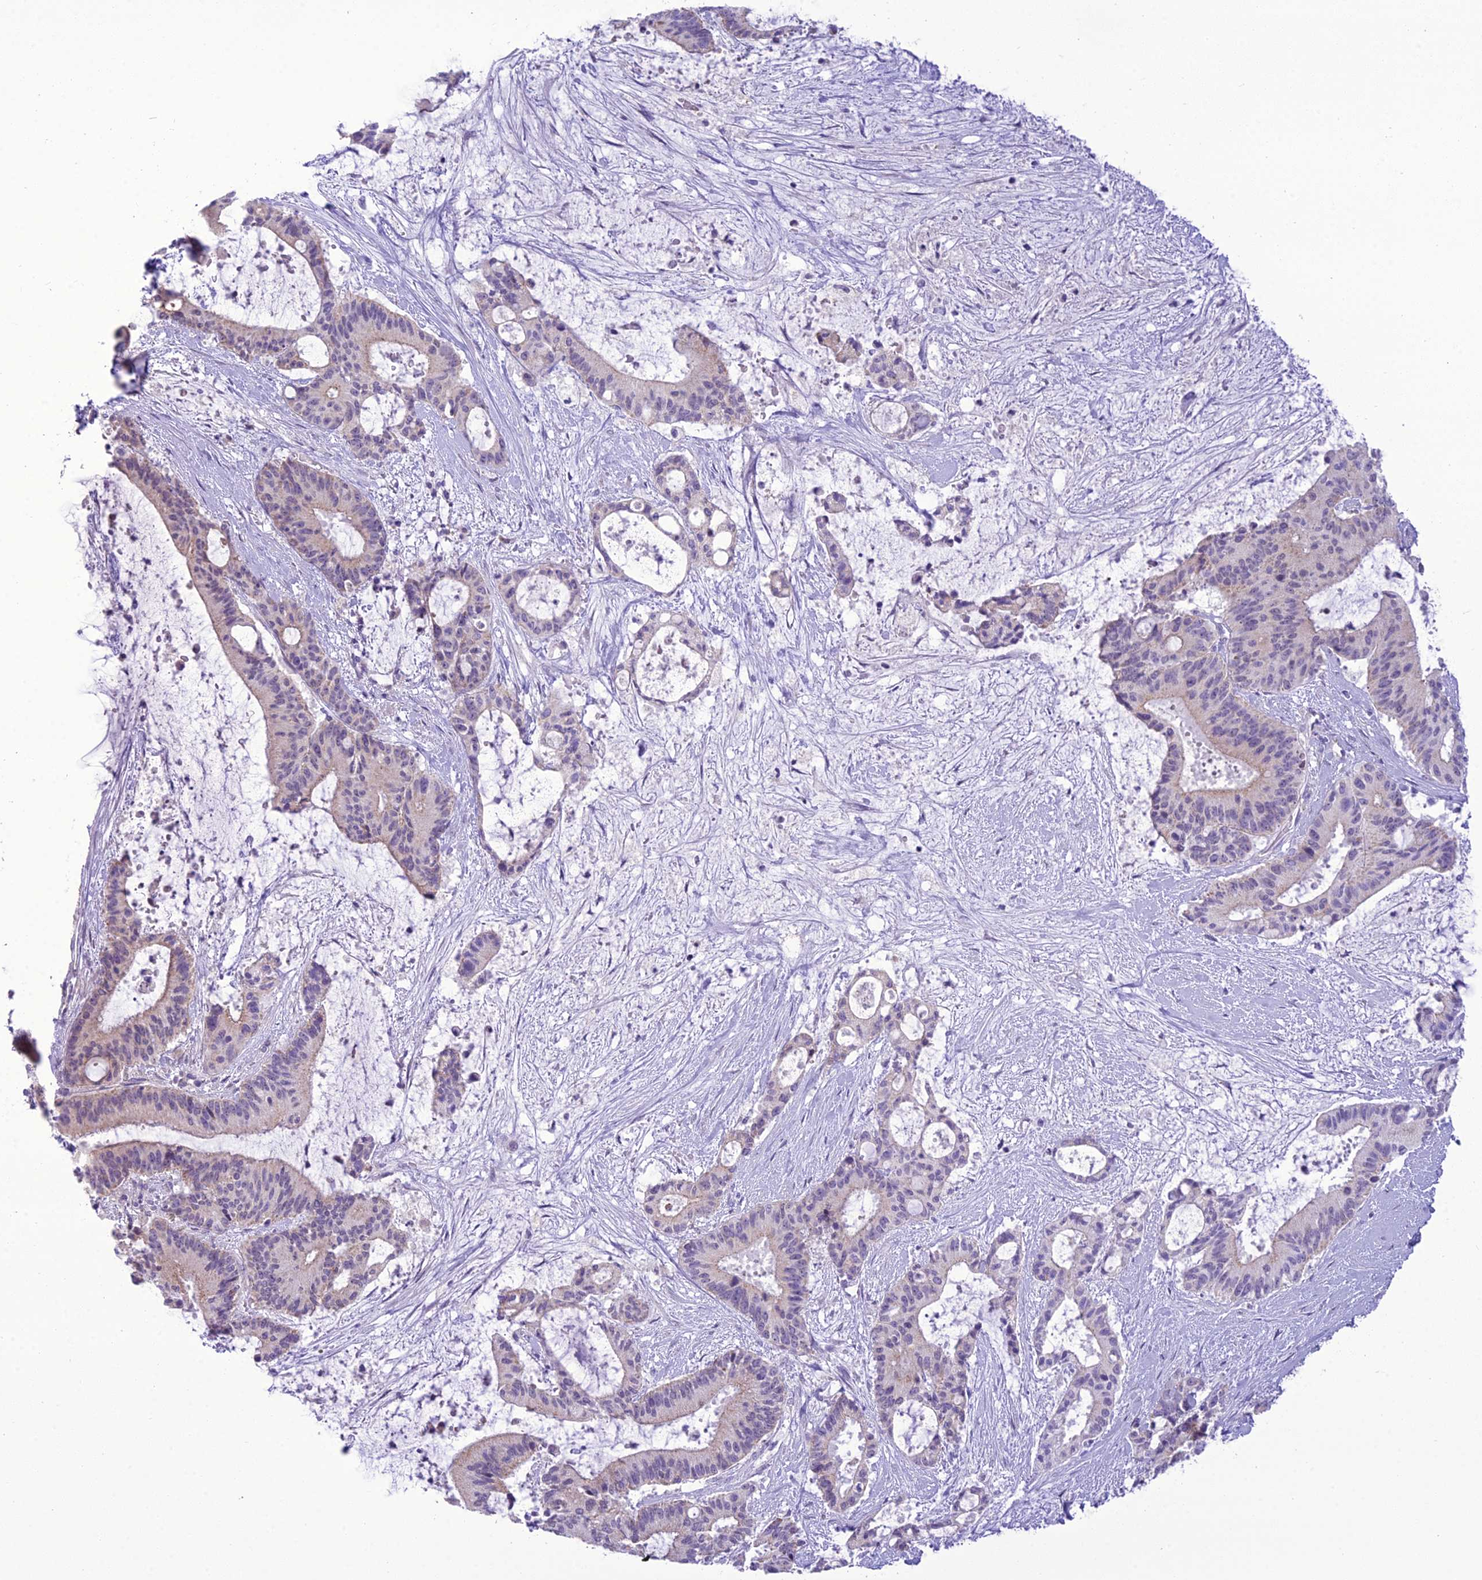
{"staining": {"intensity": "negative", "quantity": "none", "location": "none"}, "tissue": "liver cancer", "cell_type": "Tumor cells", "image_type": "cancer", "snomed": [{"axis": "morphology", "description": "Normal tissue, NOS"}, {"axis": "morphology", "description": "Cholangiocarcinoma"}, {"axis": "topography", "description": "Liver"}, {"axis": "topography", "description": "Peripheral nerve tissue"}], "caption": "Immunohistochemistry micrograph of human liver cancer (cholangiocarcinoma) stained for a protein (brown), which displays no expression in tumor cells. The staining is performed using DAB brown chromogen with nuclei counter-stained in using hematoxylin.", "gene": "B9D2", "patient": {"sex": "female", "age": 73}}